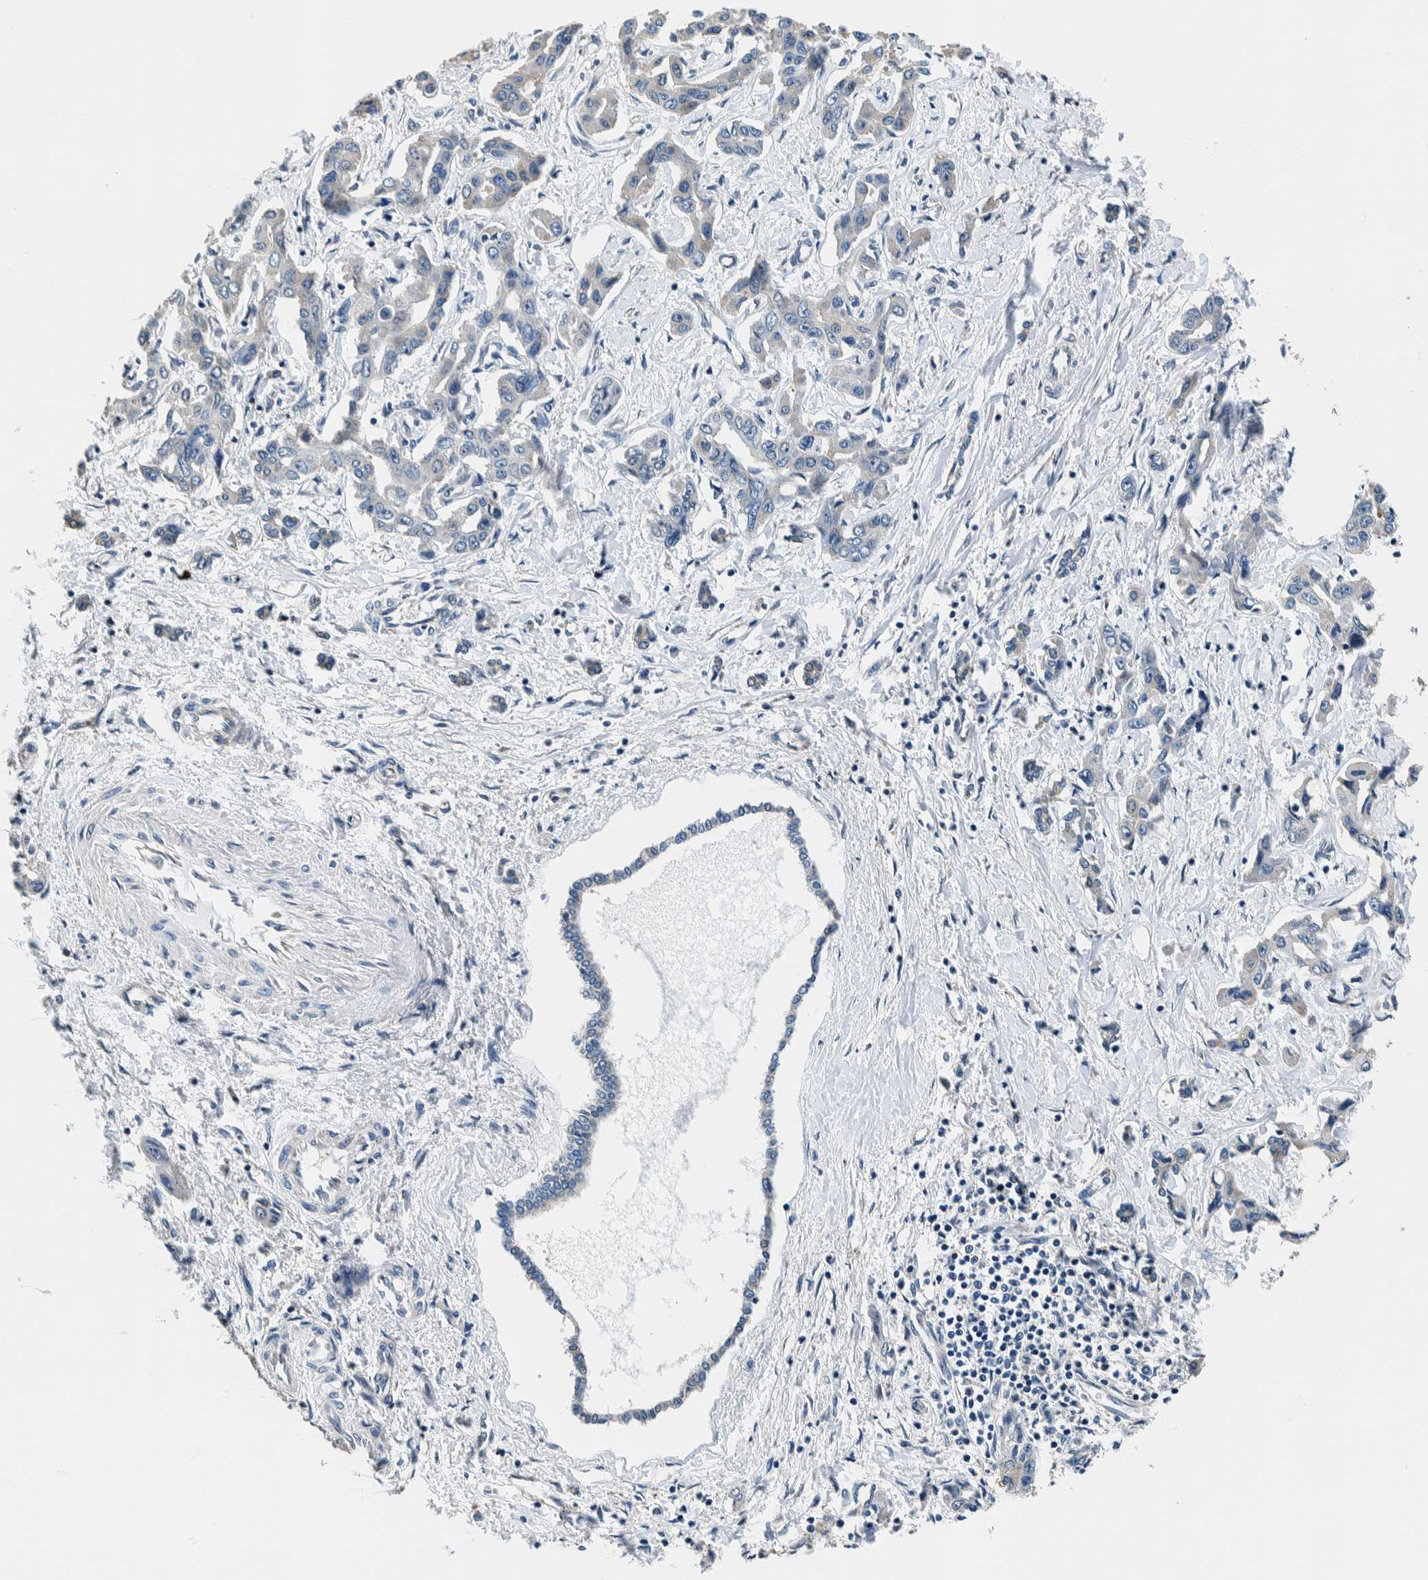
{"staining": {"intensity": "negative", "quantity": "none", "location": "none"}, "tissue": "liver cancer", "cell_type": "Tumor cells", "image_type": "cancer", "snomed": [{"axis": "morphology", "description": "Cholangiocarcinoma"}, {"axis": "topography", "description": "Liver"}], "caption": "Immunohistochemistry of cholangiocarcinoma (liver) exhibits no positivity in tumor cells.", "gene": "NIBAN2", "patient": {"sex": "male", "age": 59}}